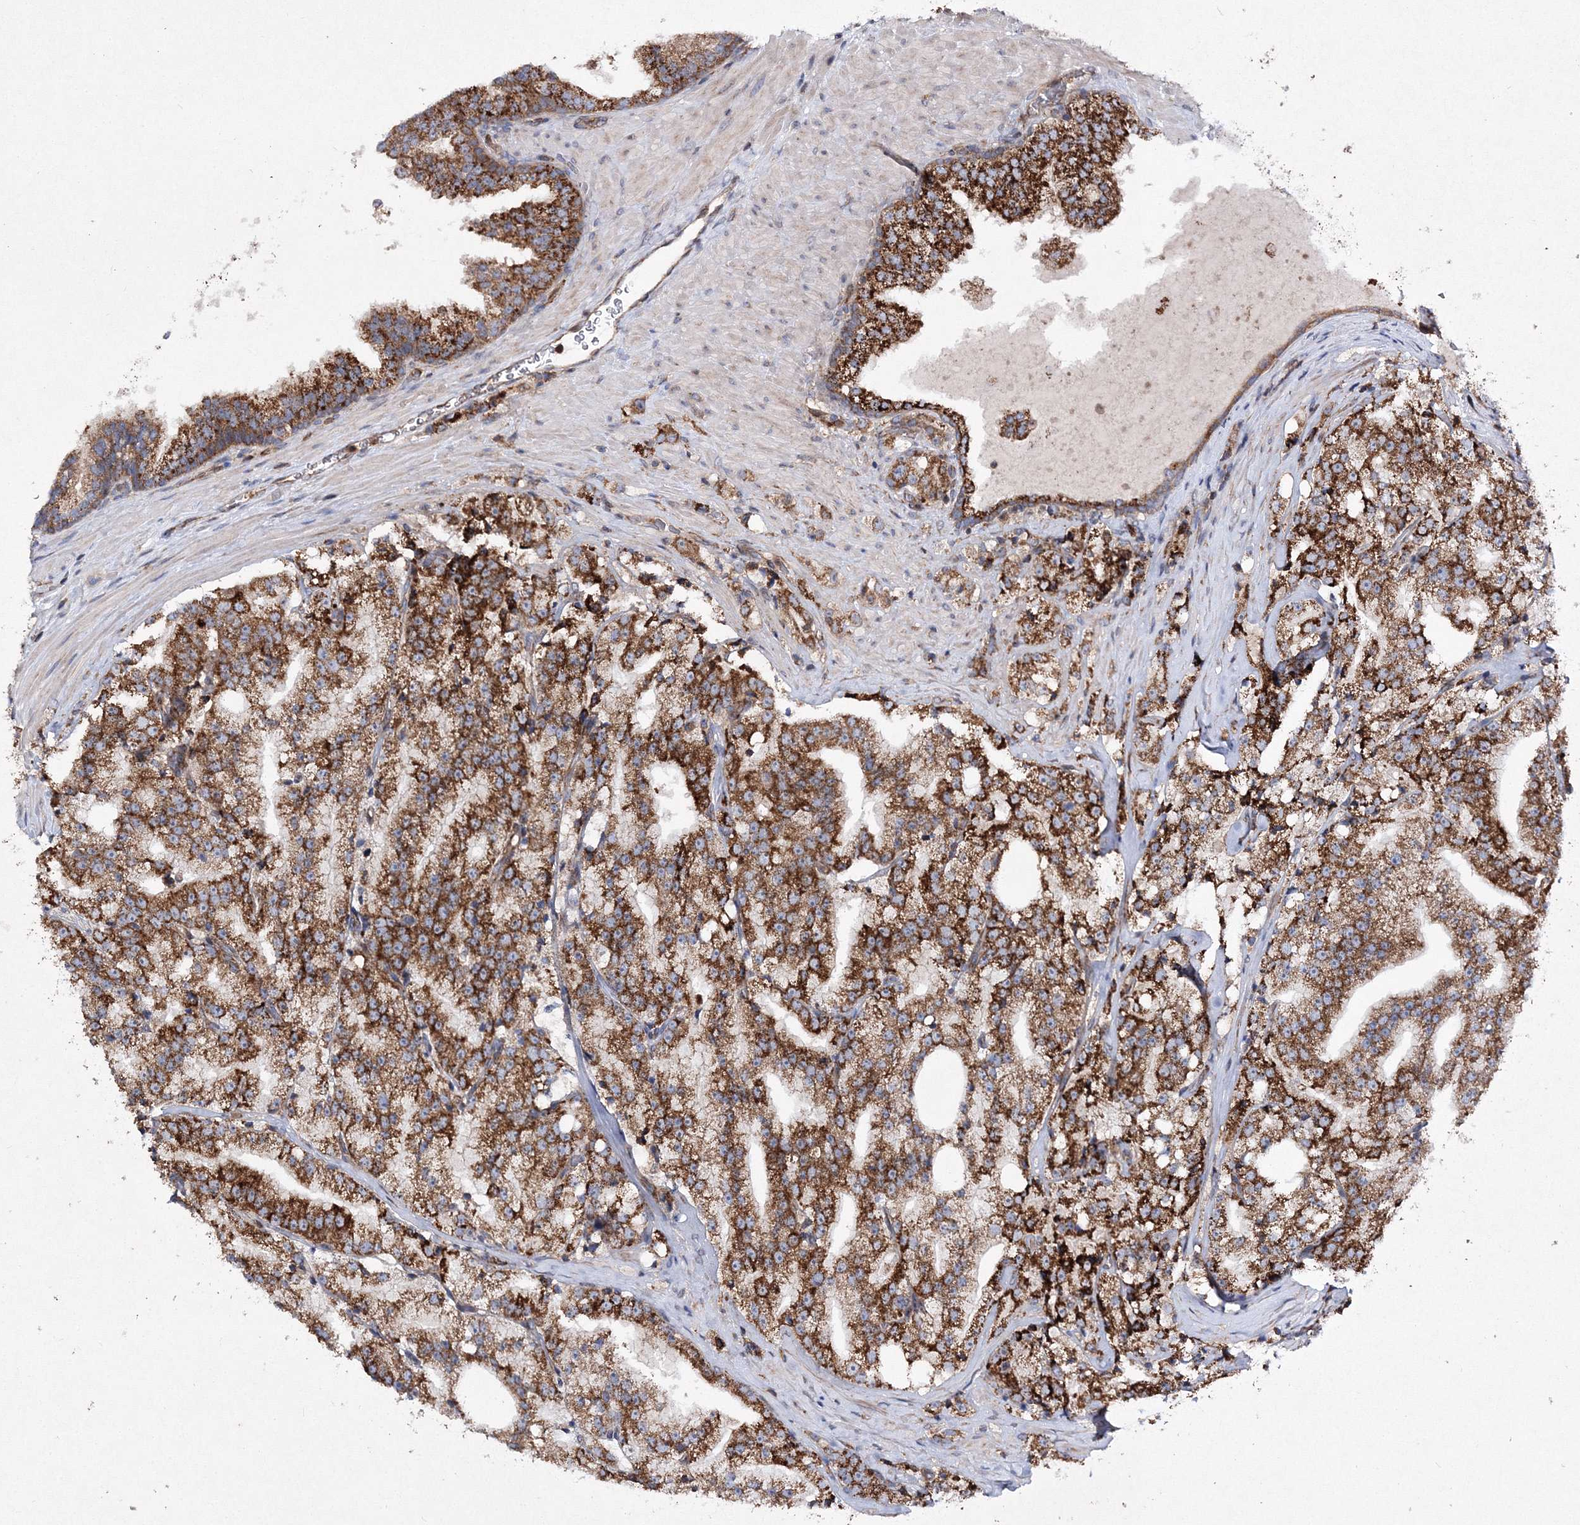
{"staining": {"intensity": "strong", "quantity": ">75%", "location": "cytoplasmic/membranous"}, "tissue": "prostate cancer", "cell_type": "Tumor cells", "image_type": "cancer", "snomed": [{"axis": "morphology", "description": "Adenocarcinoma, High grade"}, {"axis": "topography", "description": "Prostate"}], "caption": "Protein expression by immunohistochemistry (IHC) displays strong cytoplasmic/membranous staining in about >75% of tumor cells in high-grade adenocarcinoma (prostate).", "gene": "DNAJC13", "patient": {"sex": "male", "age": 64}}